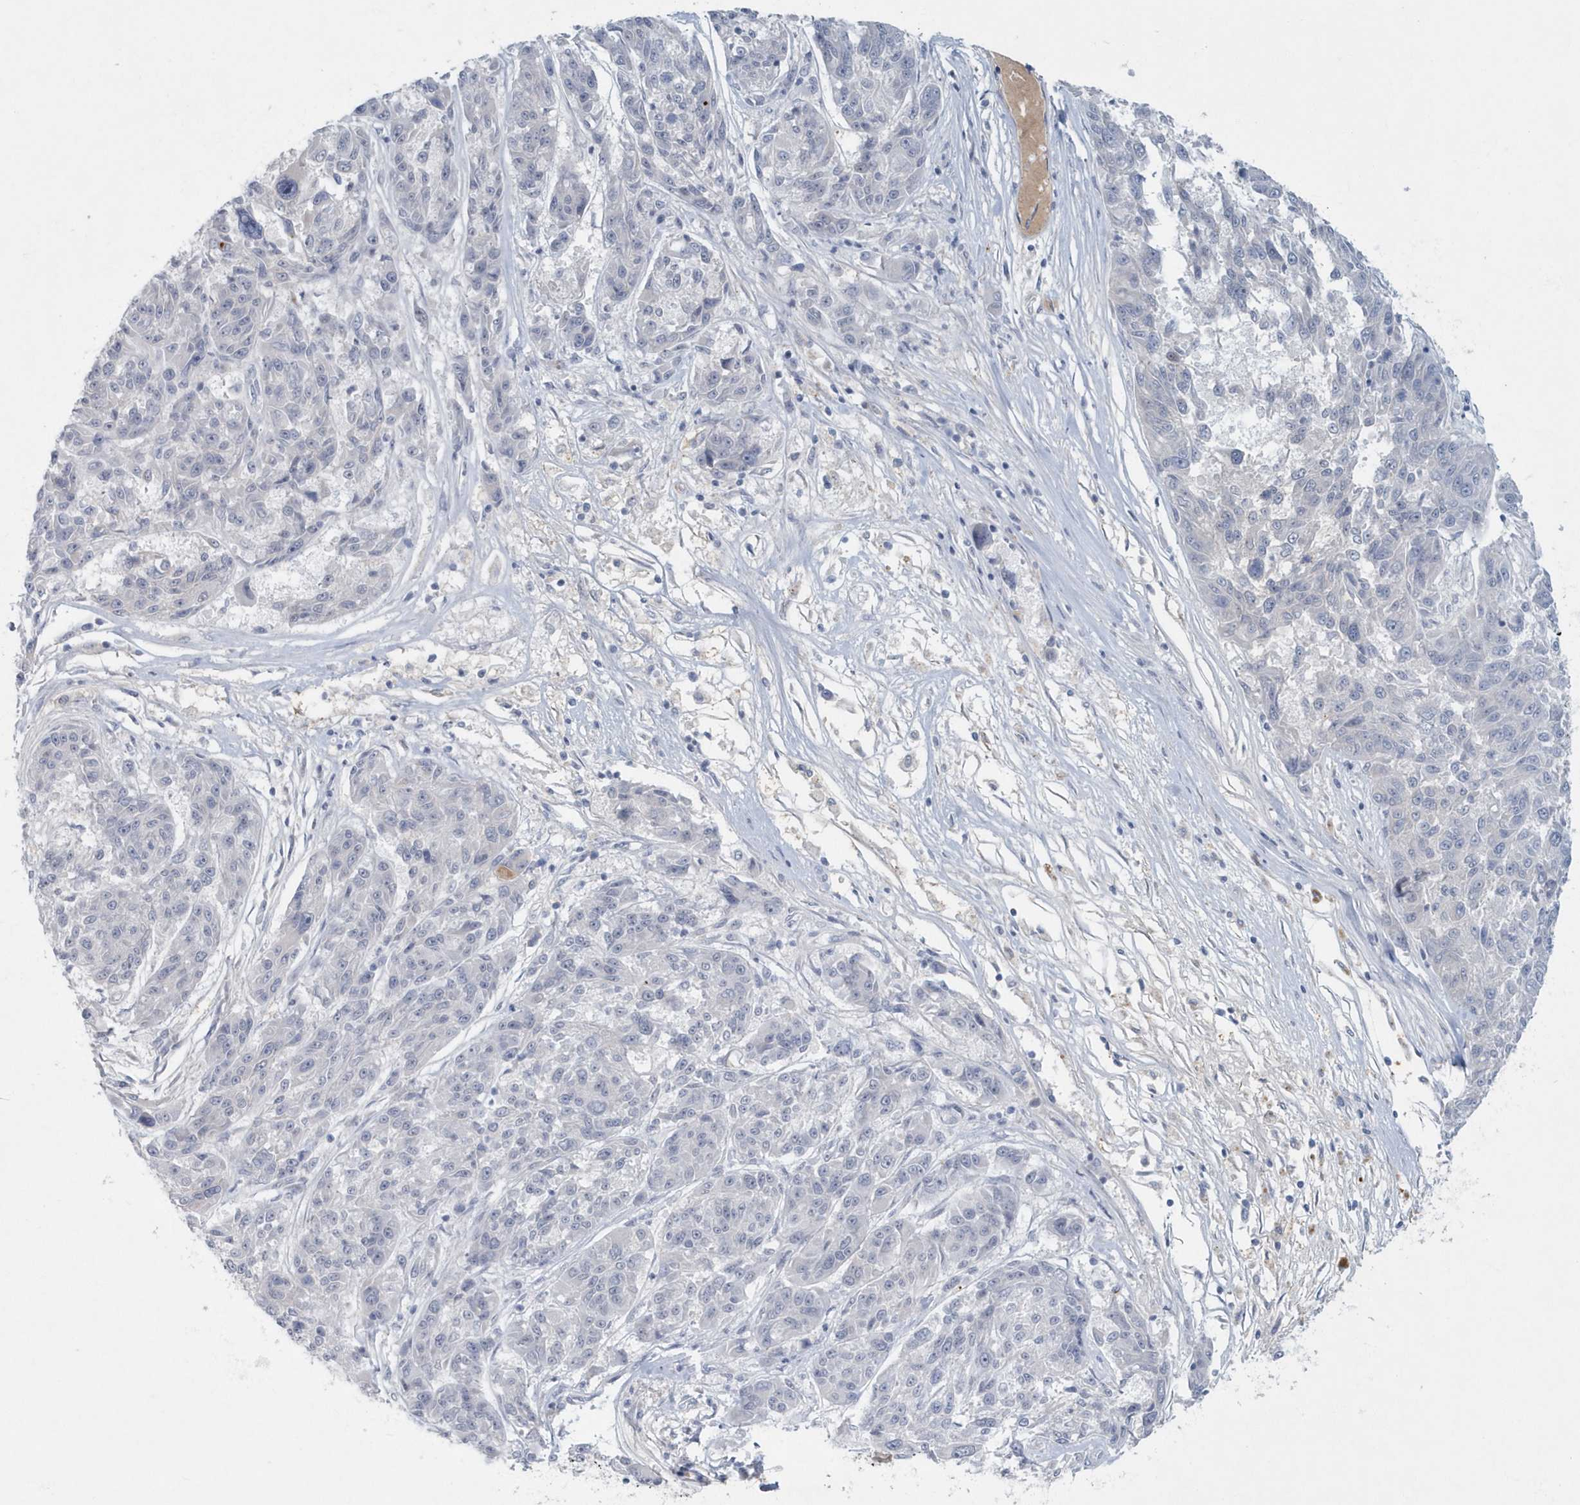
{"staining": {"intensity": "negative", "quantity": "none", "location": "none"}, "tissue": "melanoma", "cell_type": "Tumor cells", "image_type": "cancer", "snomed": [{"axis": "morphology", "description": "Malignant melanoma, NOS"}, {"axis": "topography", "description": "Skin"}], "caption": "Protein analysis of malignant melanoma reveals no significant staining in tumor cells.", "gene": "MYOT", "patient": {"sex": "male", "age": 53}}